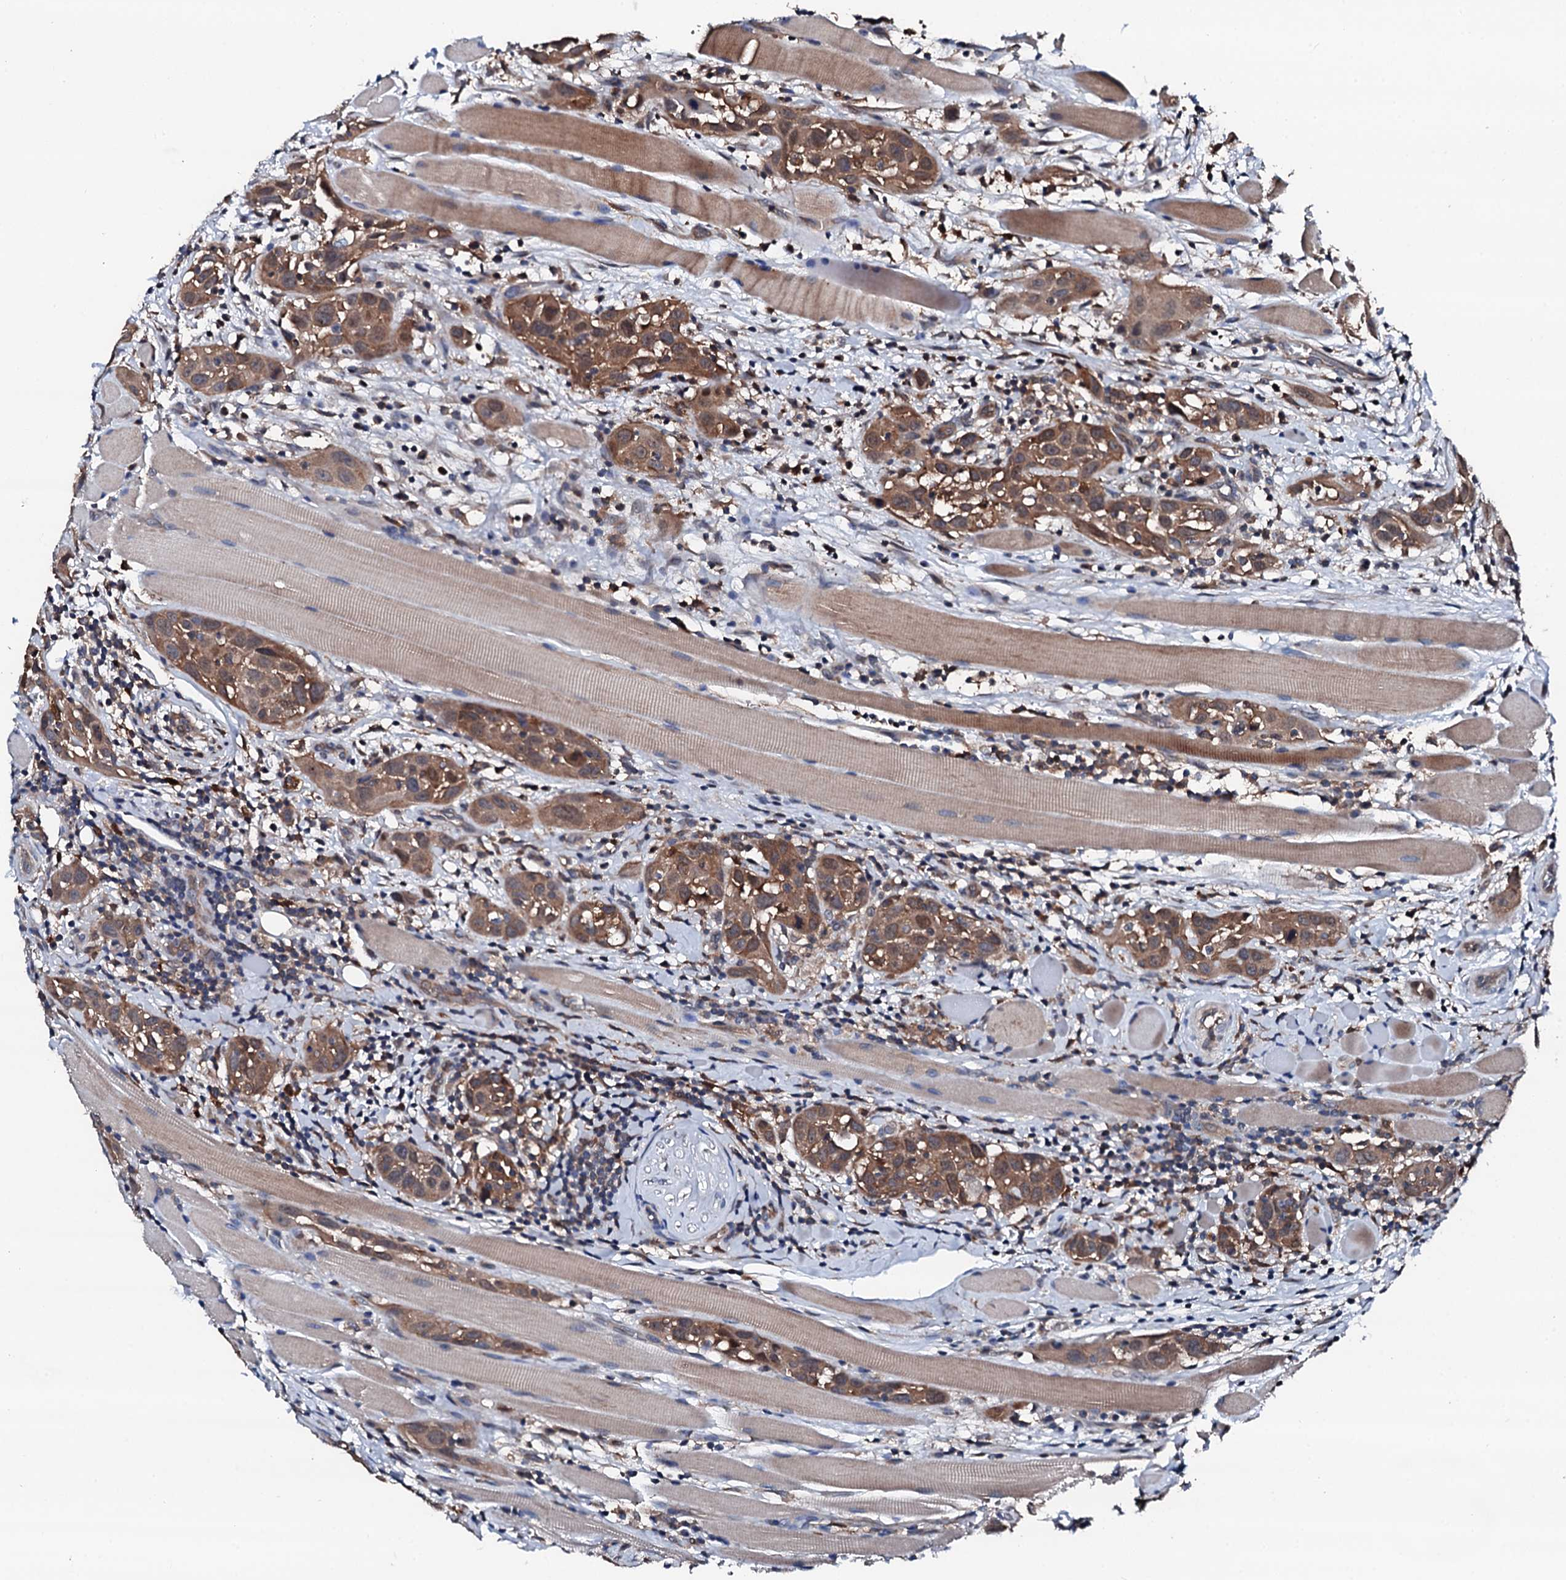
{"staining": {"intensity": "moderate", "quantity": ">75%", "location": "cytoplasmic/membranous"}, "tissue": "head and neck cancer", "cell_type": "Tumor cells", "image_type": "cancer", "snomed": [{"axis": "morphology", "description": "Squamous cell carcinoma, NOS"}, {"axis": "topography", "description": "Oral tissue"}, {"axis": "topography", "description": "Head-Neck"}], "caption": "Head and neck cancer (squamous cell carcinoma) stained for a protein (brown) shows moderate cytoplasmic/membranous positive positivity in approximately >75% of tumor cells.", "gene": "TRAFD1", "patient": {"sex": "female", "age": 50}}